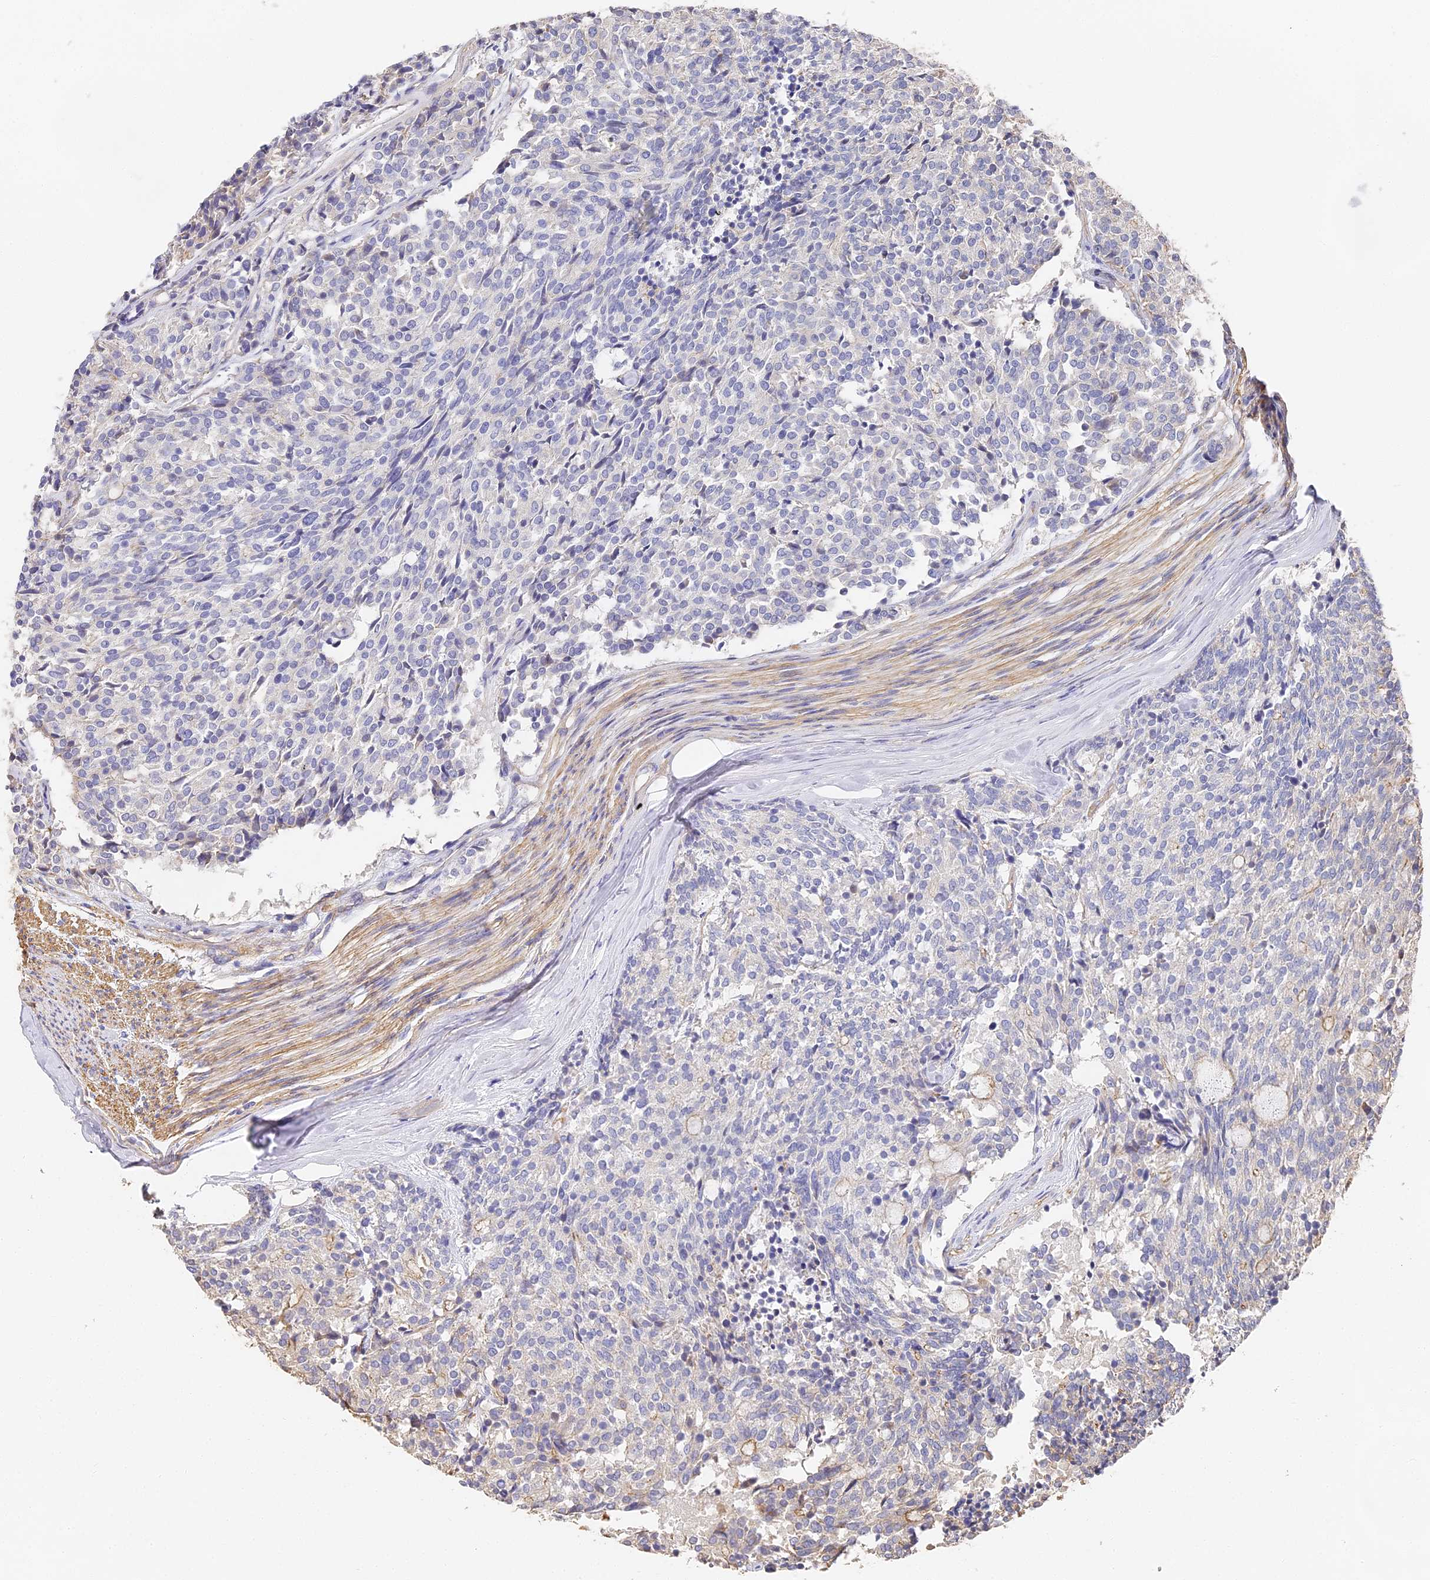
{"staining": {"intensity": "negative", "quantity": "none", "location": "none"}, "tissue": "carcinoid", "cell_type": "Tumor cells", "image_type": "cancer", "snomed": [{"axis": "morphology", "description": "Carcinoid, malignant, NOS"}, {"axis": "topography", "description": "Pancreas"}], "caption": "Immunohistochemical staining of human carcinoid (malignant) displays no significant staining in tumor cells. Brightfield microscopy of immunohistochemistry (IHC) stained with DAB (brown) and hematoxylin (blue), captured at high magnification.", "gene": "CCDC30", "patient": {"sex": "female", "age": 54}}